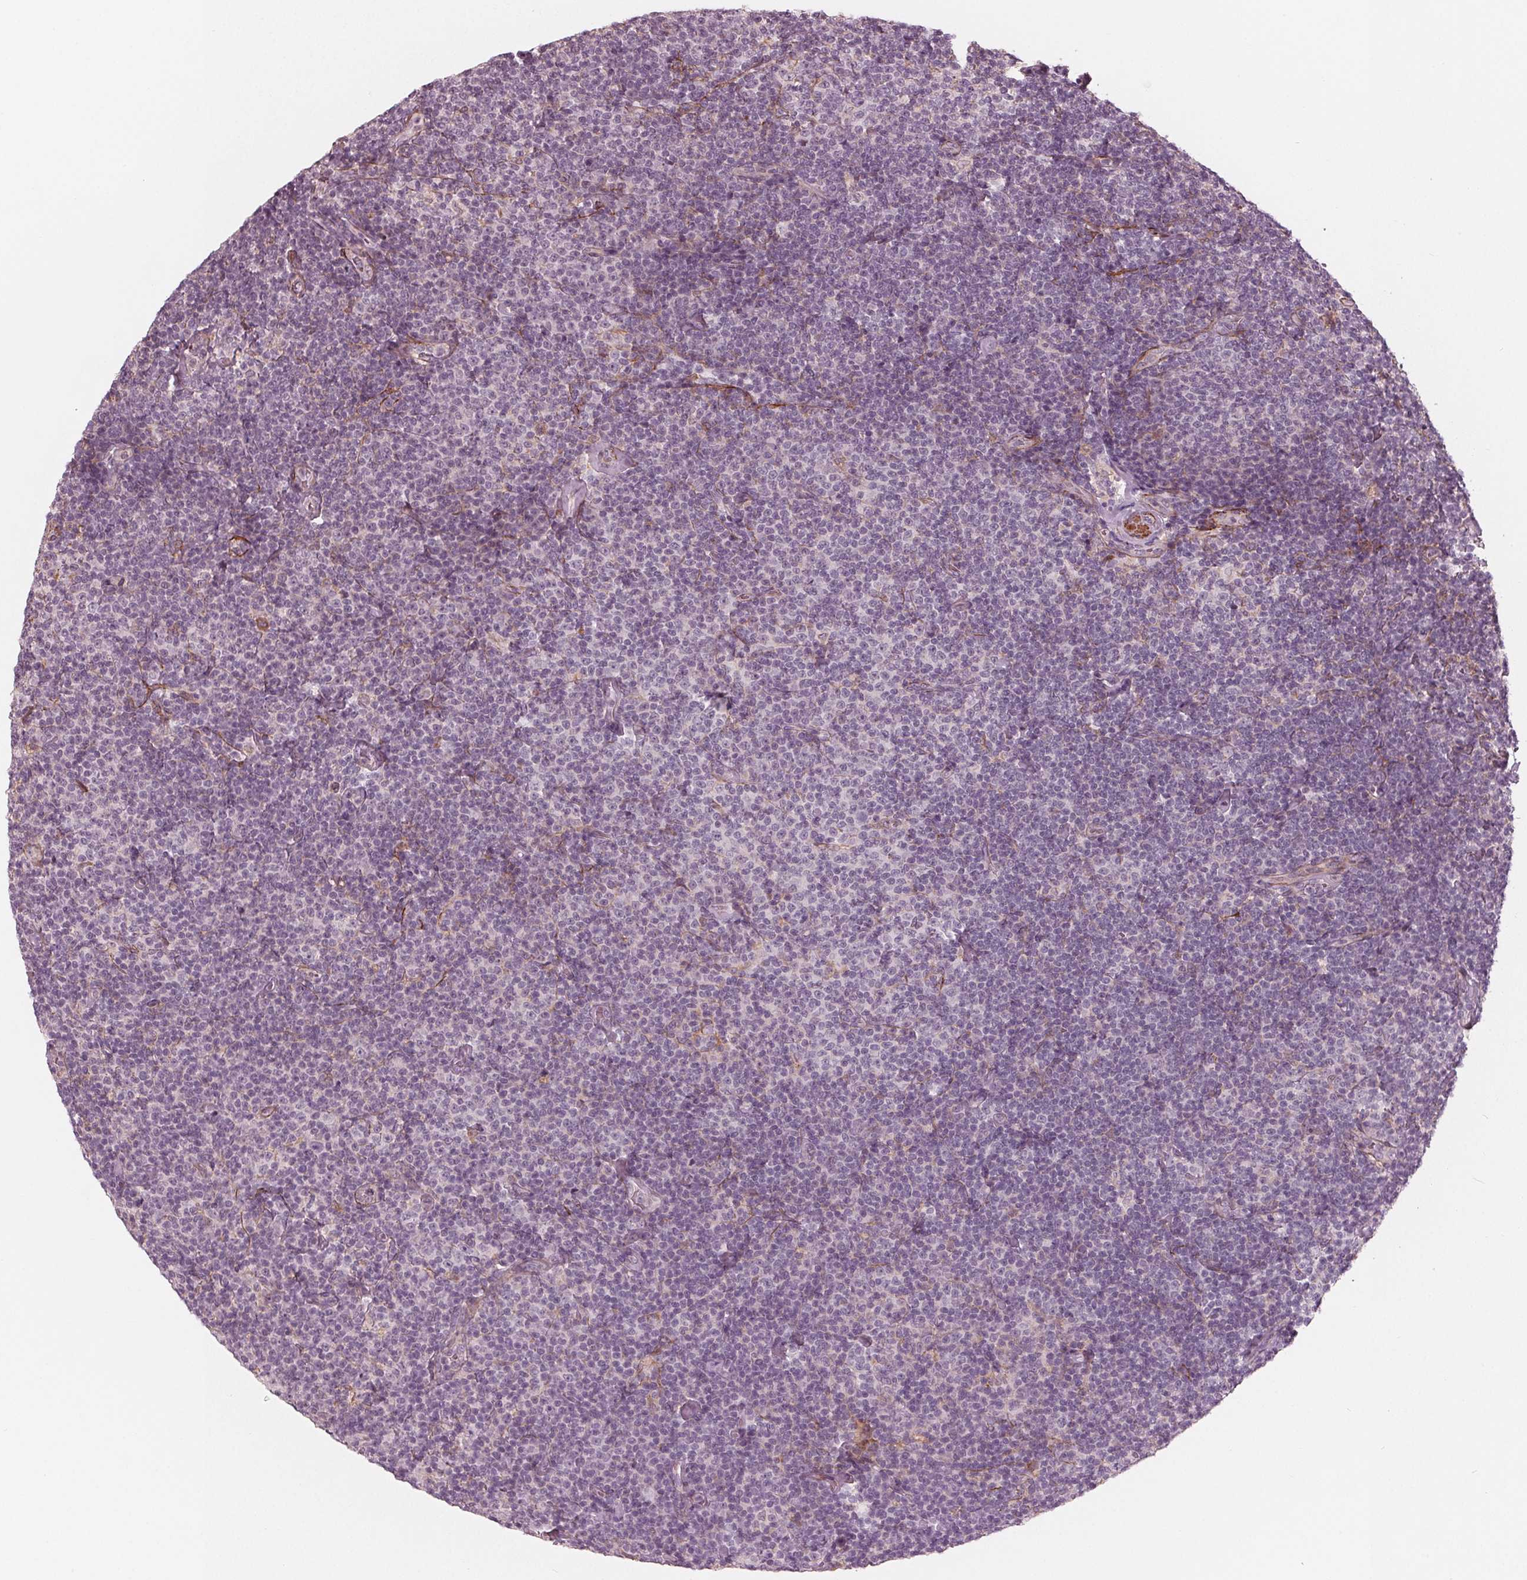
{"staining": {"intensity": "negative", "quantity": "none", "location": "none"}, "tissue": "lymphoma", "cell_type": "Tumor cells", "image_type": "cancer", "snomed": [{"axis": "morphology", "description": "Malignant lymphoma, non-Hodgkin's type, Low grade"}, {"axis": "topography", "description": "Lymph node"}], "caption": "Low-grade malignant lymphoma, non-Hodgkin's type was stained to show a protein in brown. There is no significant staining in tumor cells.", "gene": "MIER3", "patient": {"sex": "male", "age": 81}}